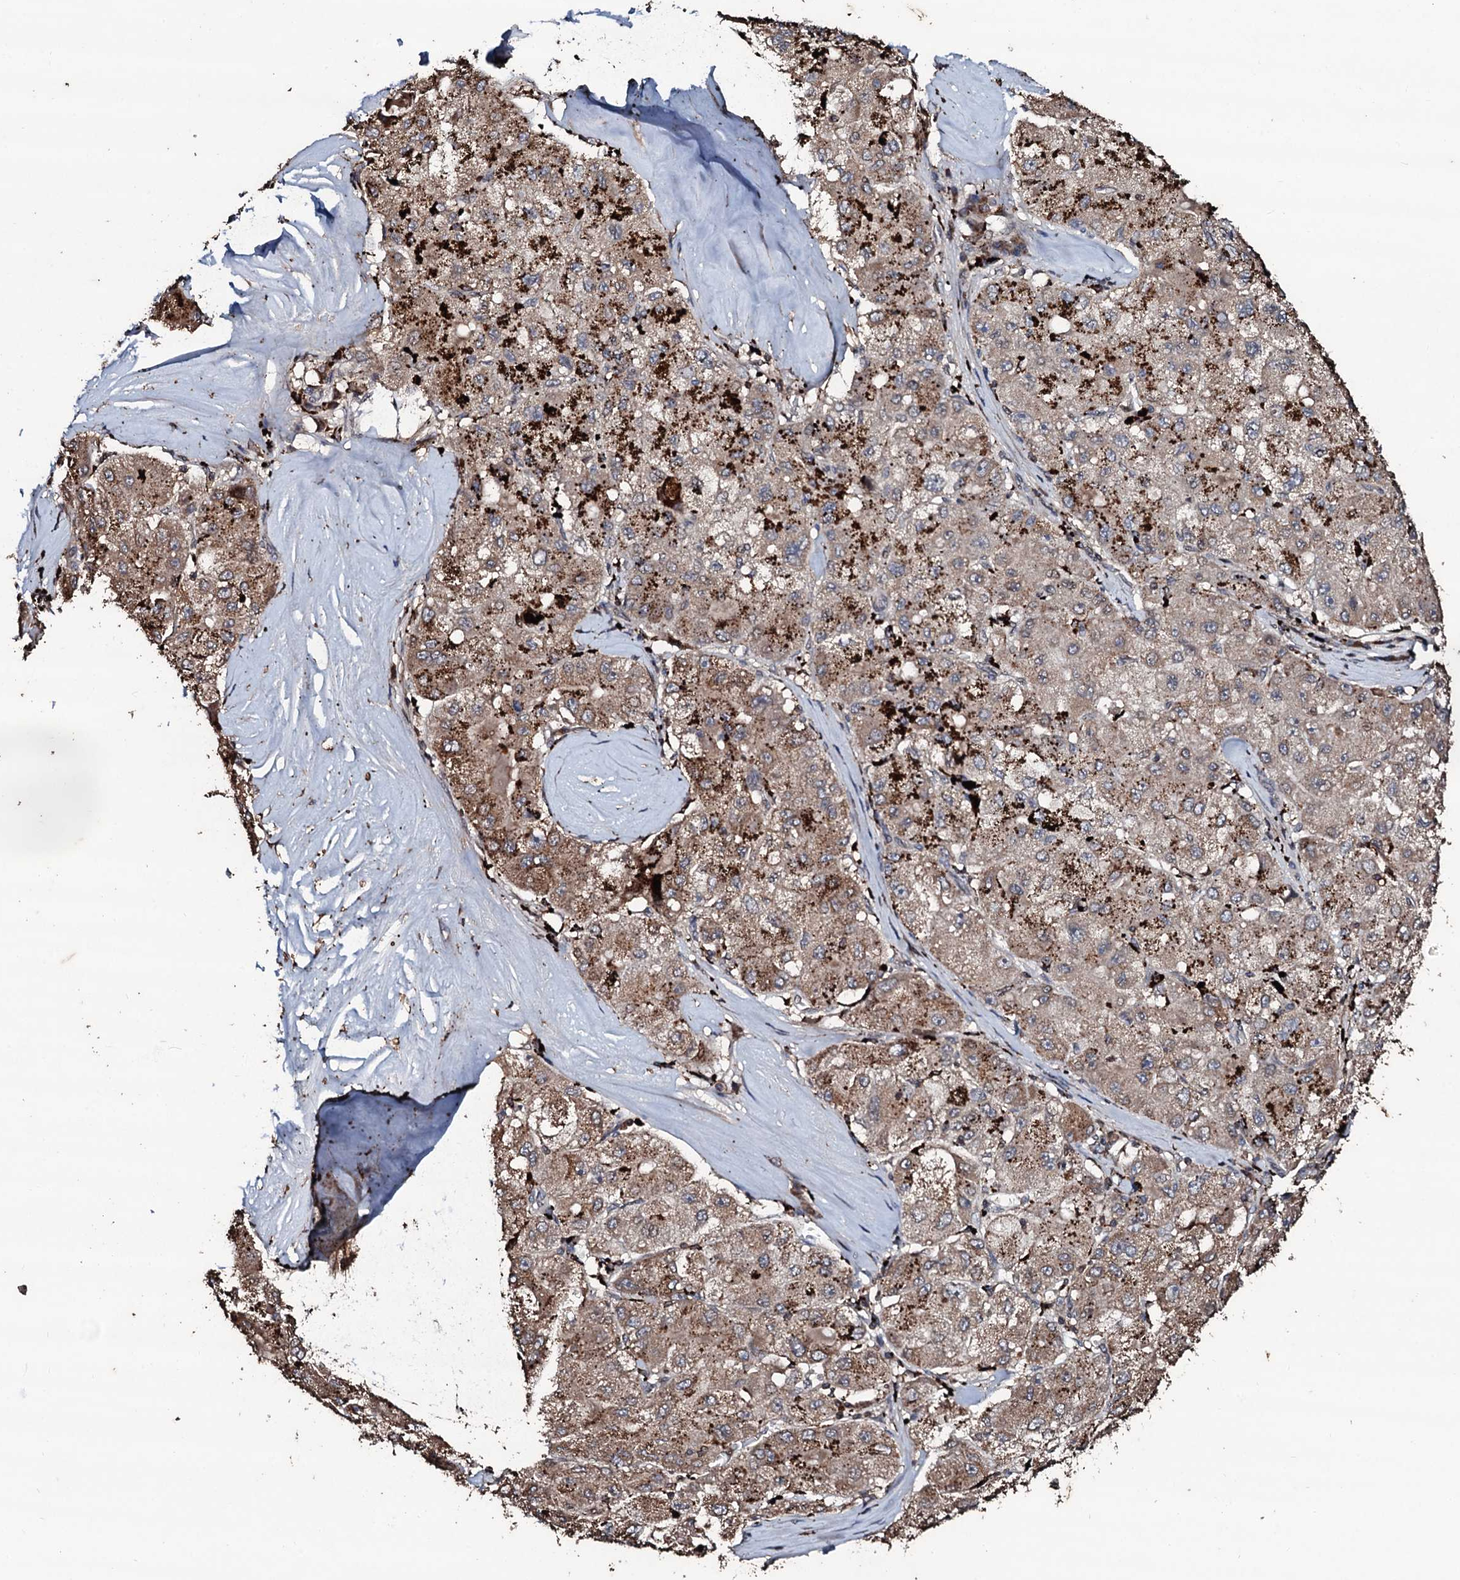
{"staining": {"intensity": "moderate", "quantity": ">75%", "location": "cytoplasmic/membranous"}, "tissue": "liver cancer", "cell_type": "Tumor cells", "image_type": "cancer", "snomed": [{"axis": "morphology", "description": "Carcinoma, Hepatocellular, NOS"}, {"axis": "topography", "description": "Liver"}], "caption": "Protein staining of liver hepatocellular carcinoma tissue shows moderate cytoplasmic/membranous positivity in about >75% of tumor cells.", "gene": "SDHAF2", "patient": {"sex": "male", "age": 80}}